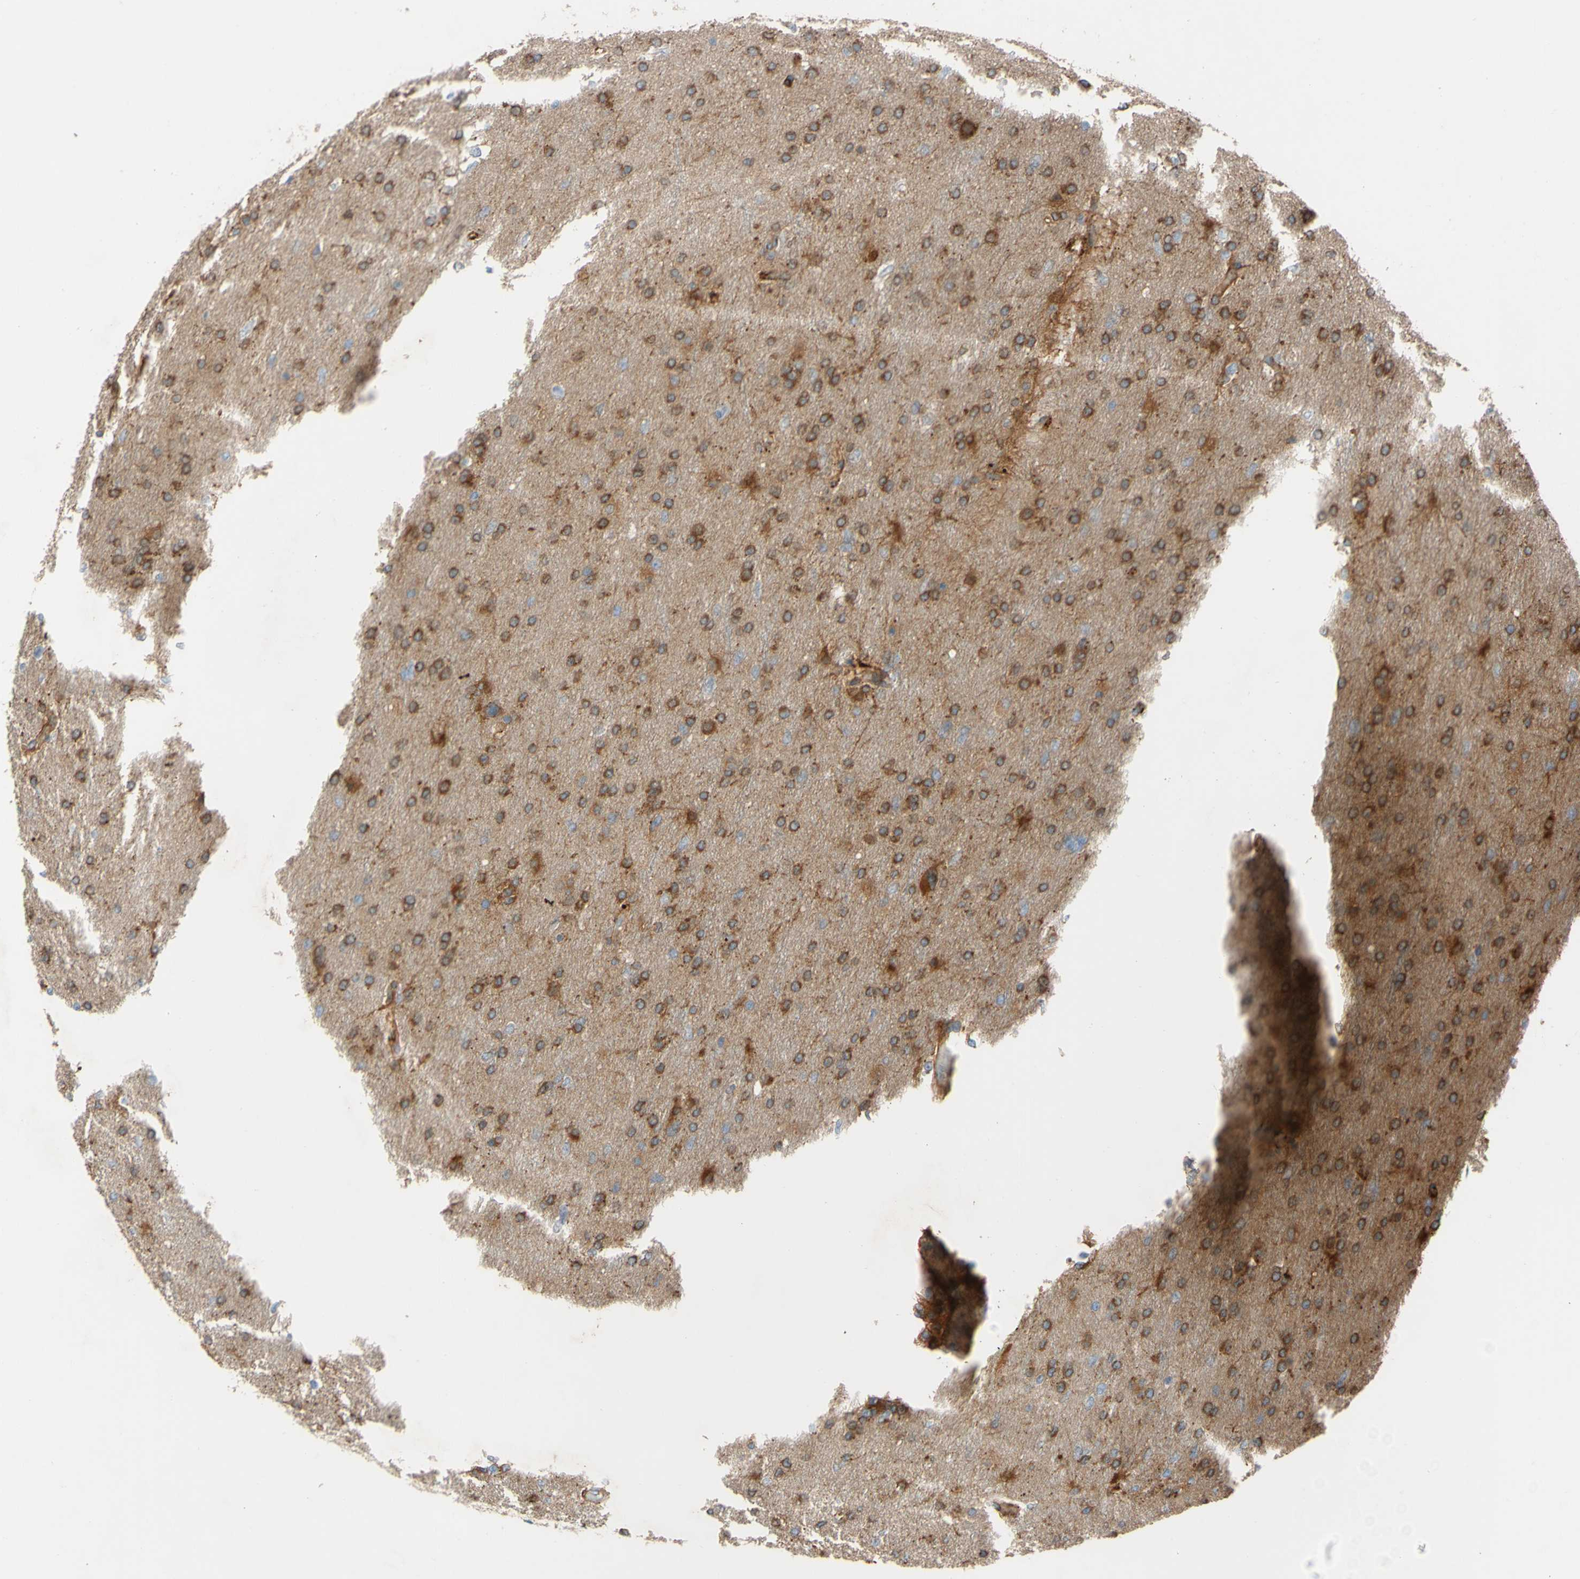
{"staining": {"intensity": "moderate", "quantity": "25%-75%", "location": "cytoplasmic/membranous"}, "tissue": "glioma", "cell_type": "Tumor cells", "image_type": "cancer", "snomed": [{"axis": "morphology", "description": "Glioma, malignant, High grade"}, {"axis": "topography", "description": "Cerebral cortex"}], "caption": "Human malignant high-grade glioma stained for a protein (brown) shows moderate cytoplasmic/membranous positive staining in about 25%-75% of tumor cells.", "gene": "DKK3", "patient": {"sex": "female", "age": 36}}